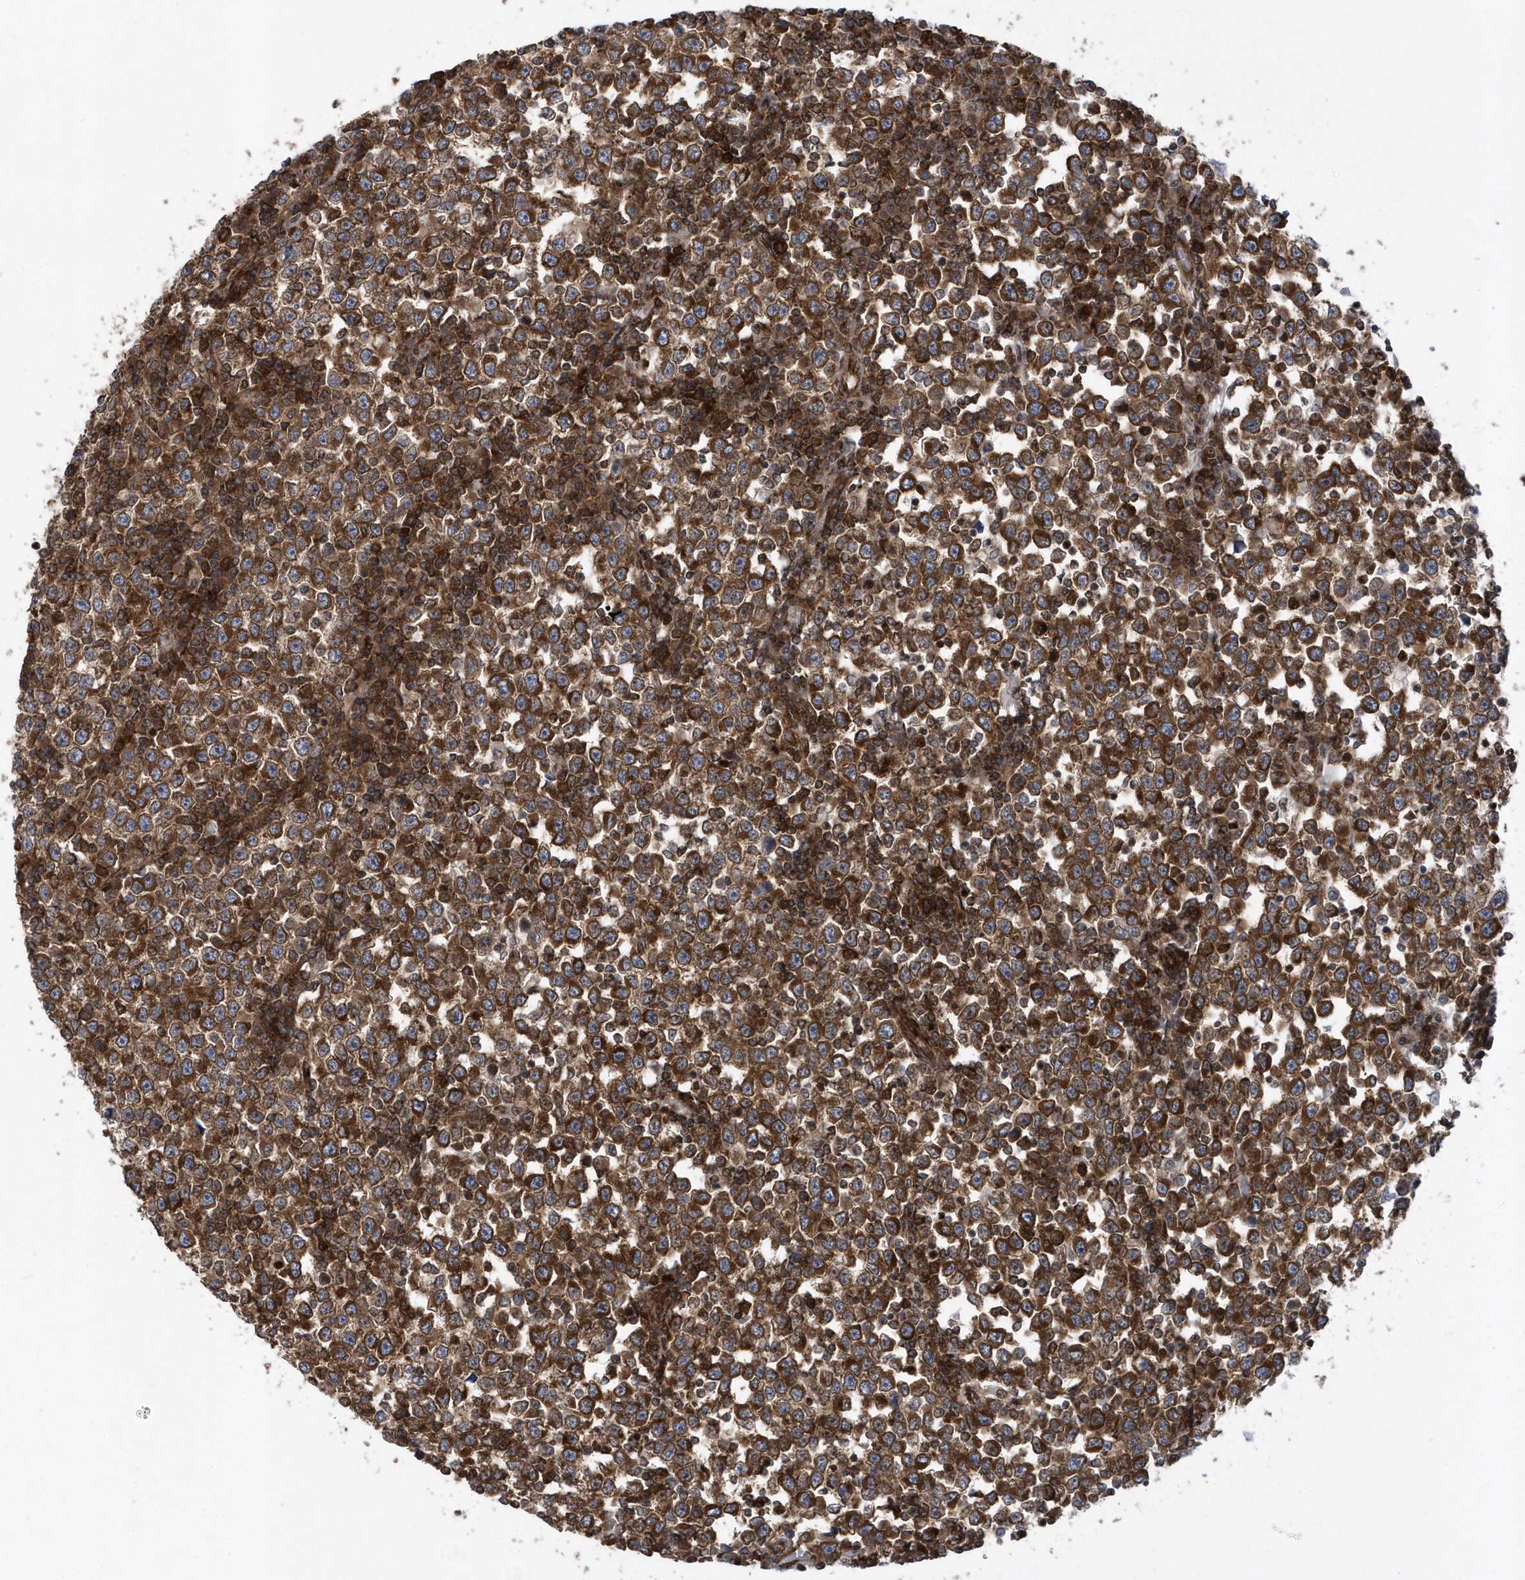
{"staining": {"intensity": "strong", "quantity": ">75%", "location": "cytoplasmic/membranous"}, "tissue": "testis cancer", "cell_type": "Tumor cells", "image_type": "cancer", "snomed": [{"axis": "morphology", "description": "Seminoma, NOS"}, {"axis": "topography", "description": "Testis"}], "caption": "Testis cancer (seminoma) stained with a protein marker reveals strong staining in tumor cells.", "gene": "PHF1", "patient": {"sex": "male", "age": 65}}